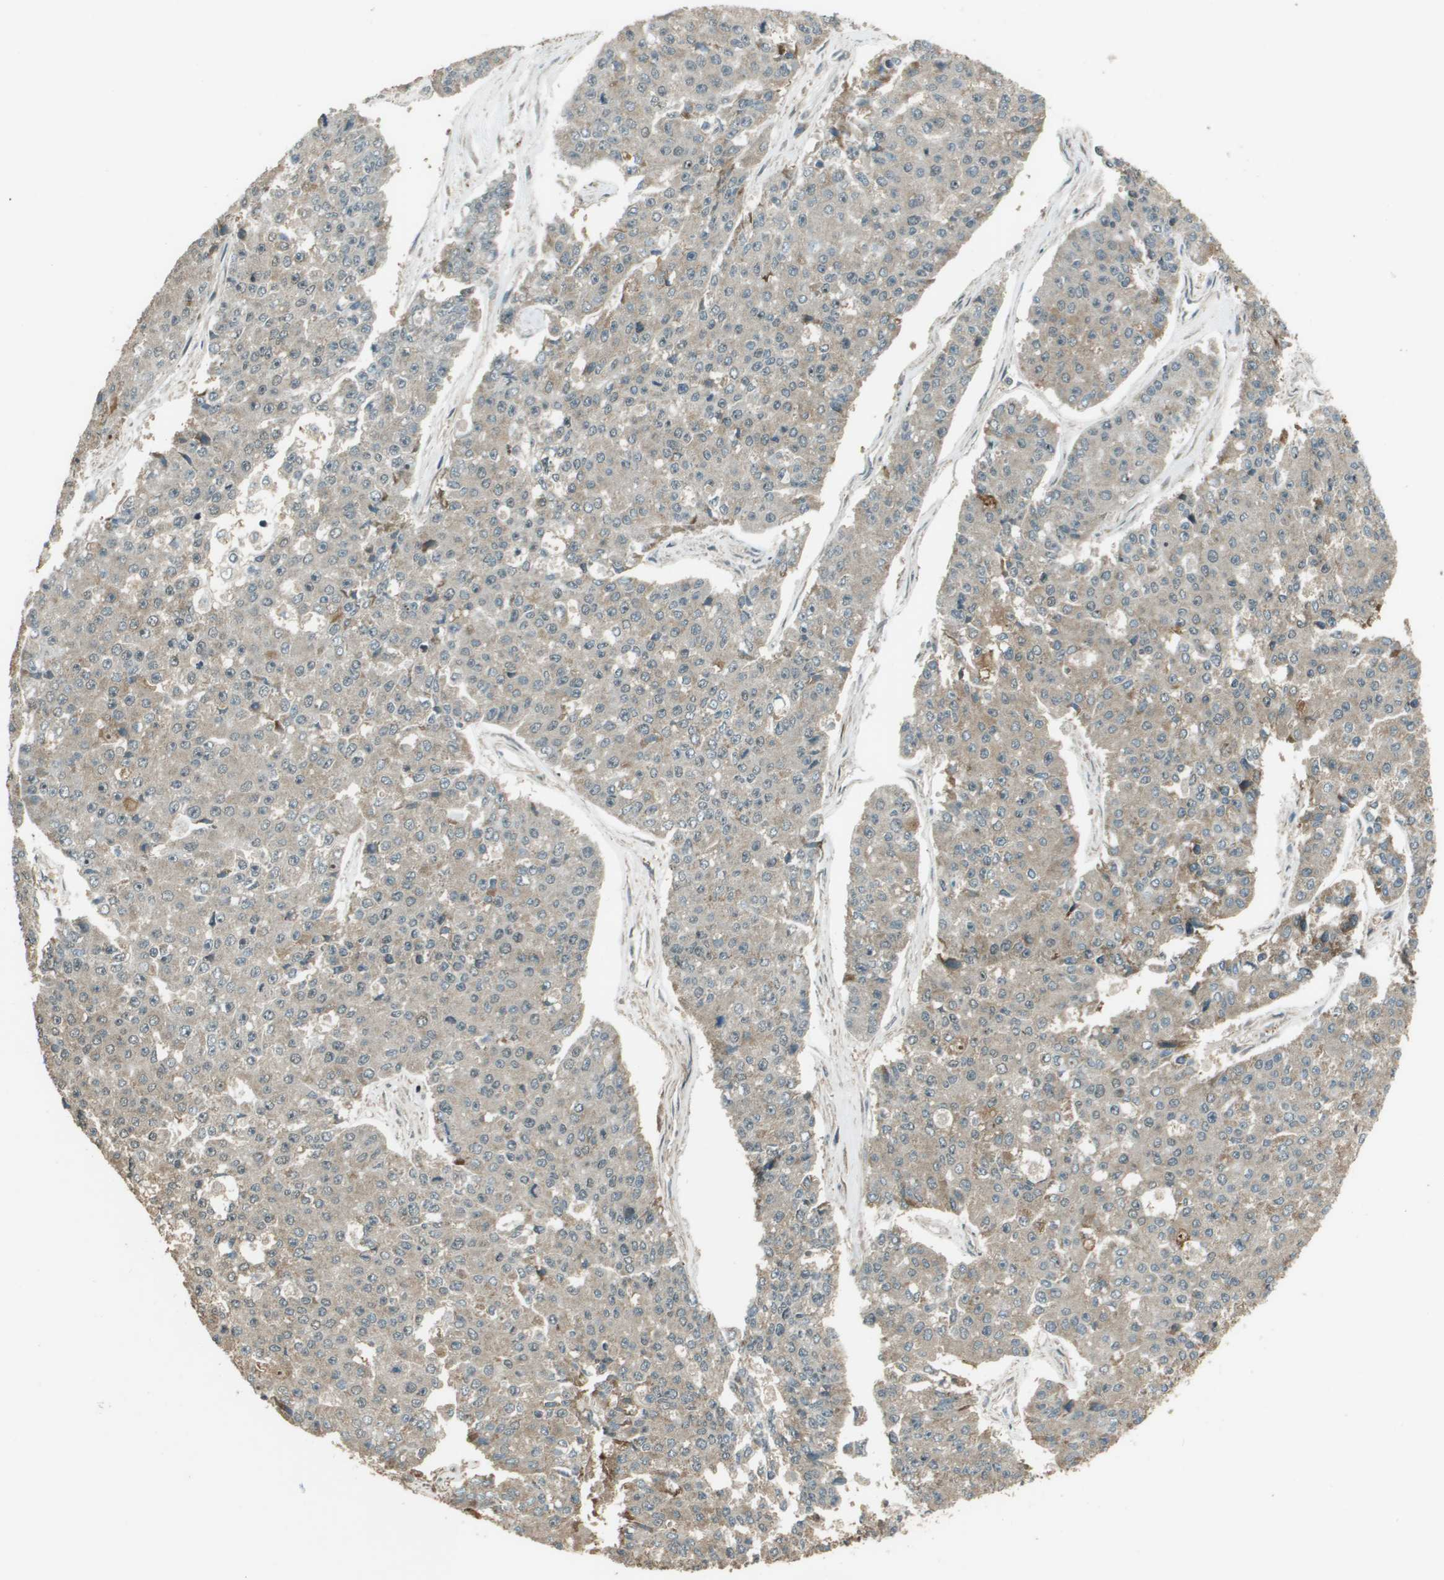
{"staining": {"intensity": "weak", "quantity": ">75%", "location": "cytoplasmic/membranous"}, "tissue": "pancreatic cancer", "cell_type": "Tumor cells", "image_type": "cancer", "snomed": [{"axis": "morphology", "description": "Adenocarcinoma, NOS"}, {"axis": "topography", "description": "Pancreas"}], "caption": "Immunohistochemical staining of pancreatic cancer (adenocarcinoma) reveals low levels of weak cytoplasmic/membranous expression in about >75% of tumor cells.", "gene": "SDC3", "patient": {"sex": "male", "age": 50}}